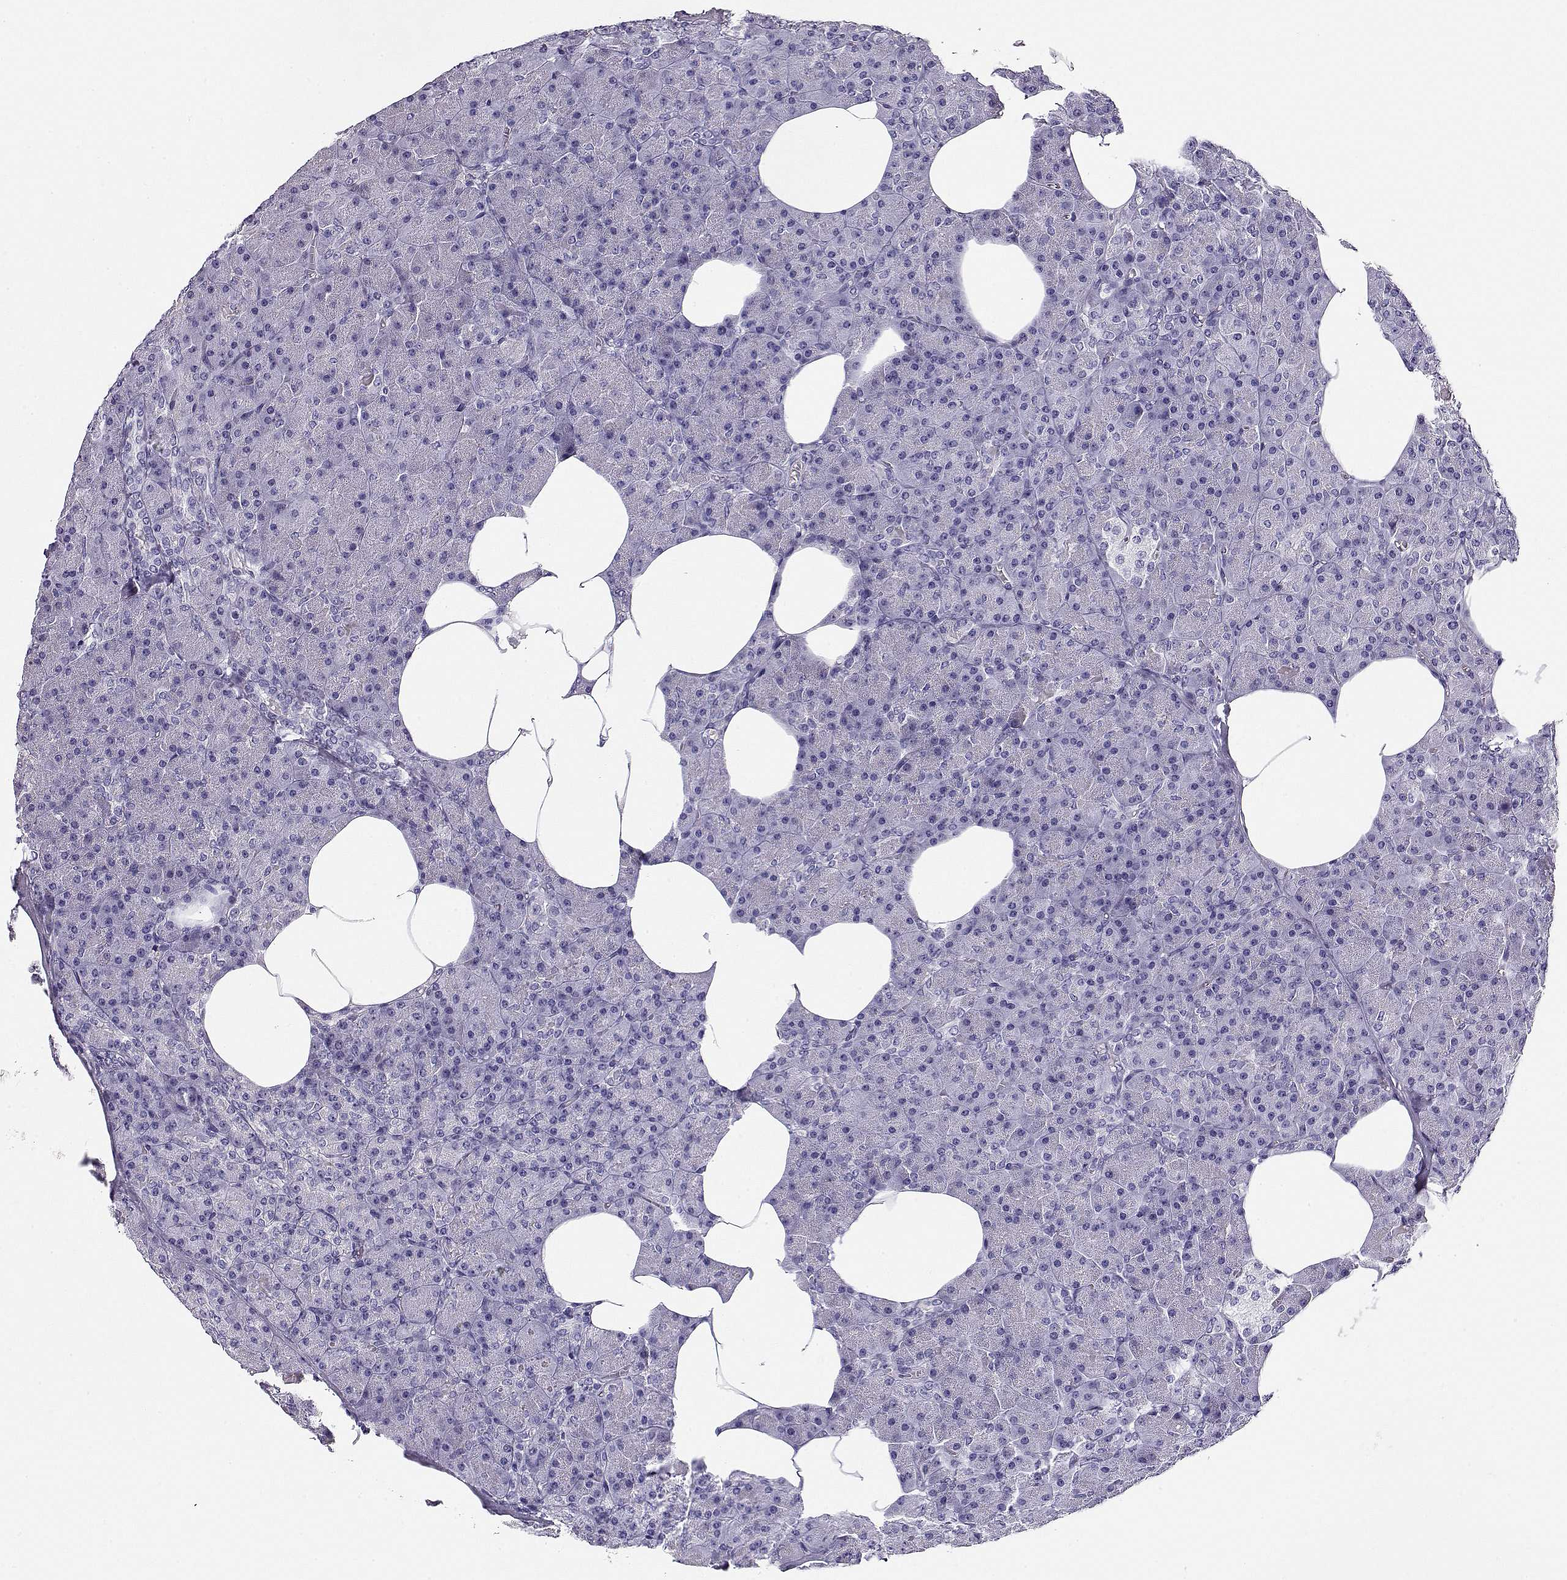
{"staining": {"intensity": "negative", "quantity": "none", "location": "none"}, "tissue": "pancreas", "cell_type": "Exocrine glandular cells", "image_type": "normal", "snomed": [{"axis": "morphology", "description": "Normal tissue, NOS"}, {"axis": "topography", "description": "Pancreas"}], "caption": "Immunohistochemistry micrograph of benign pancreas: human pancreas stained with DAB shows no significant protein positivity in exocrine glandular cells. (Brightfield microscopy of DAB IHC at high magnification).", "gene": "CRX", "patient": {"sex": "female", "age": 45}}